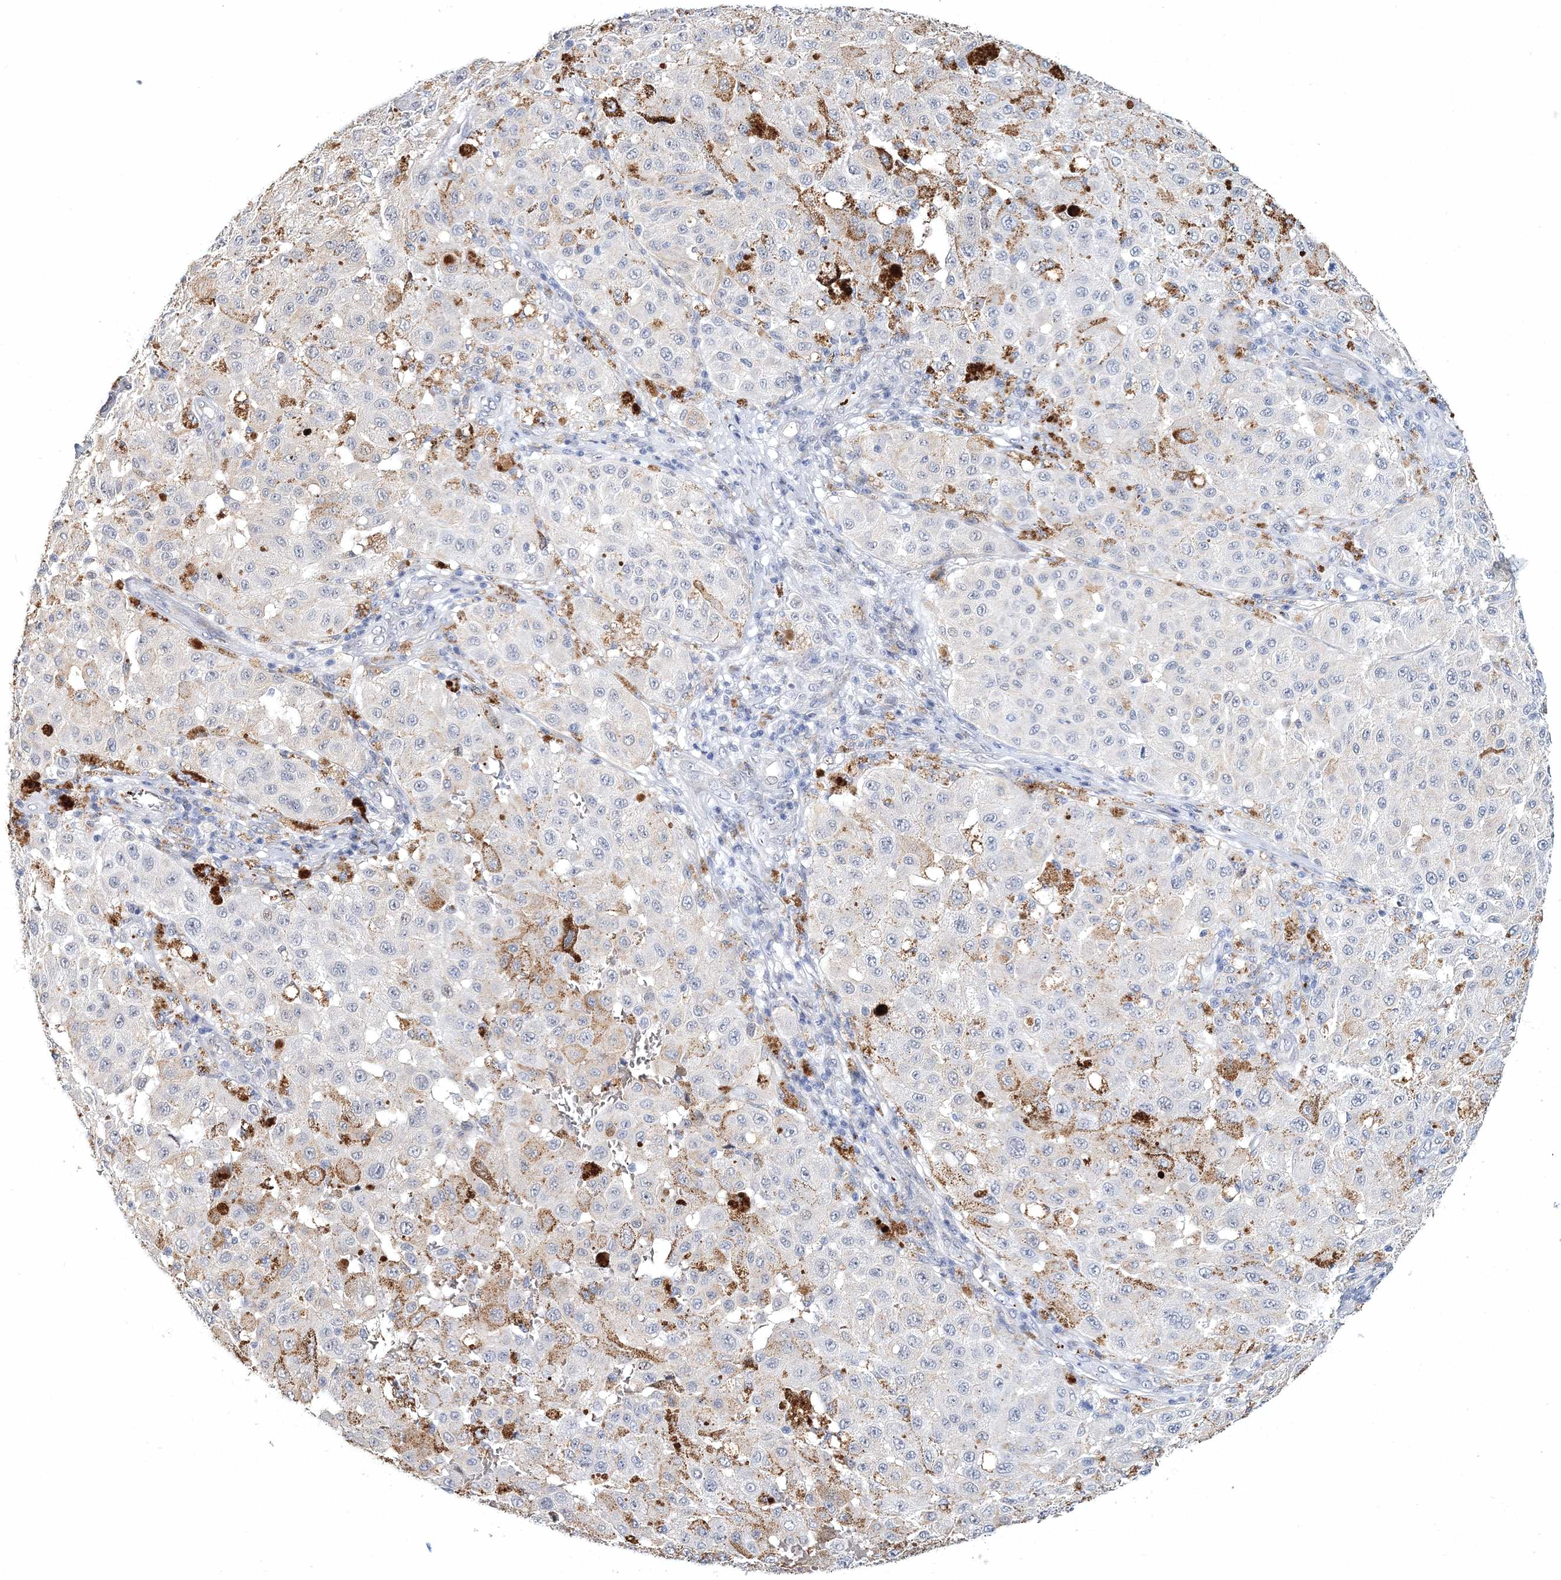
{"staining": {"intensity": "negative", "quantity": "none", "location": "none"}, "tissue": "melanoma", "cell_type": "Tumor cells", "image_type": "cancer", "snomed": [{"axis": "morphology", "description": "Malignant melanoma, NOS"}, {"axis": "topography", "description": "Skin"}], "caption": "The immunohistochemistry photomicrograph has no significant positivity in tumor cells of melanoma tissue.", "gene": "MYOZ2", "patient": {"sex": "female", "age": 64}}